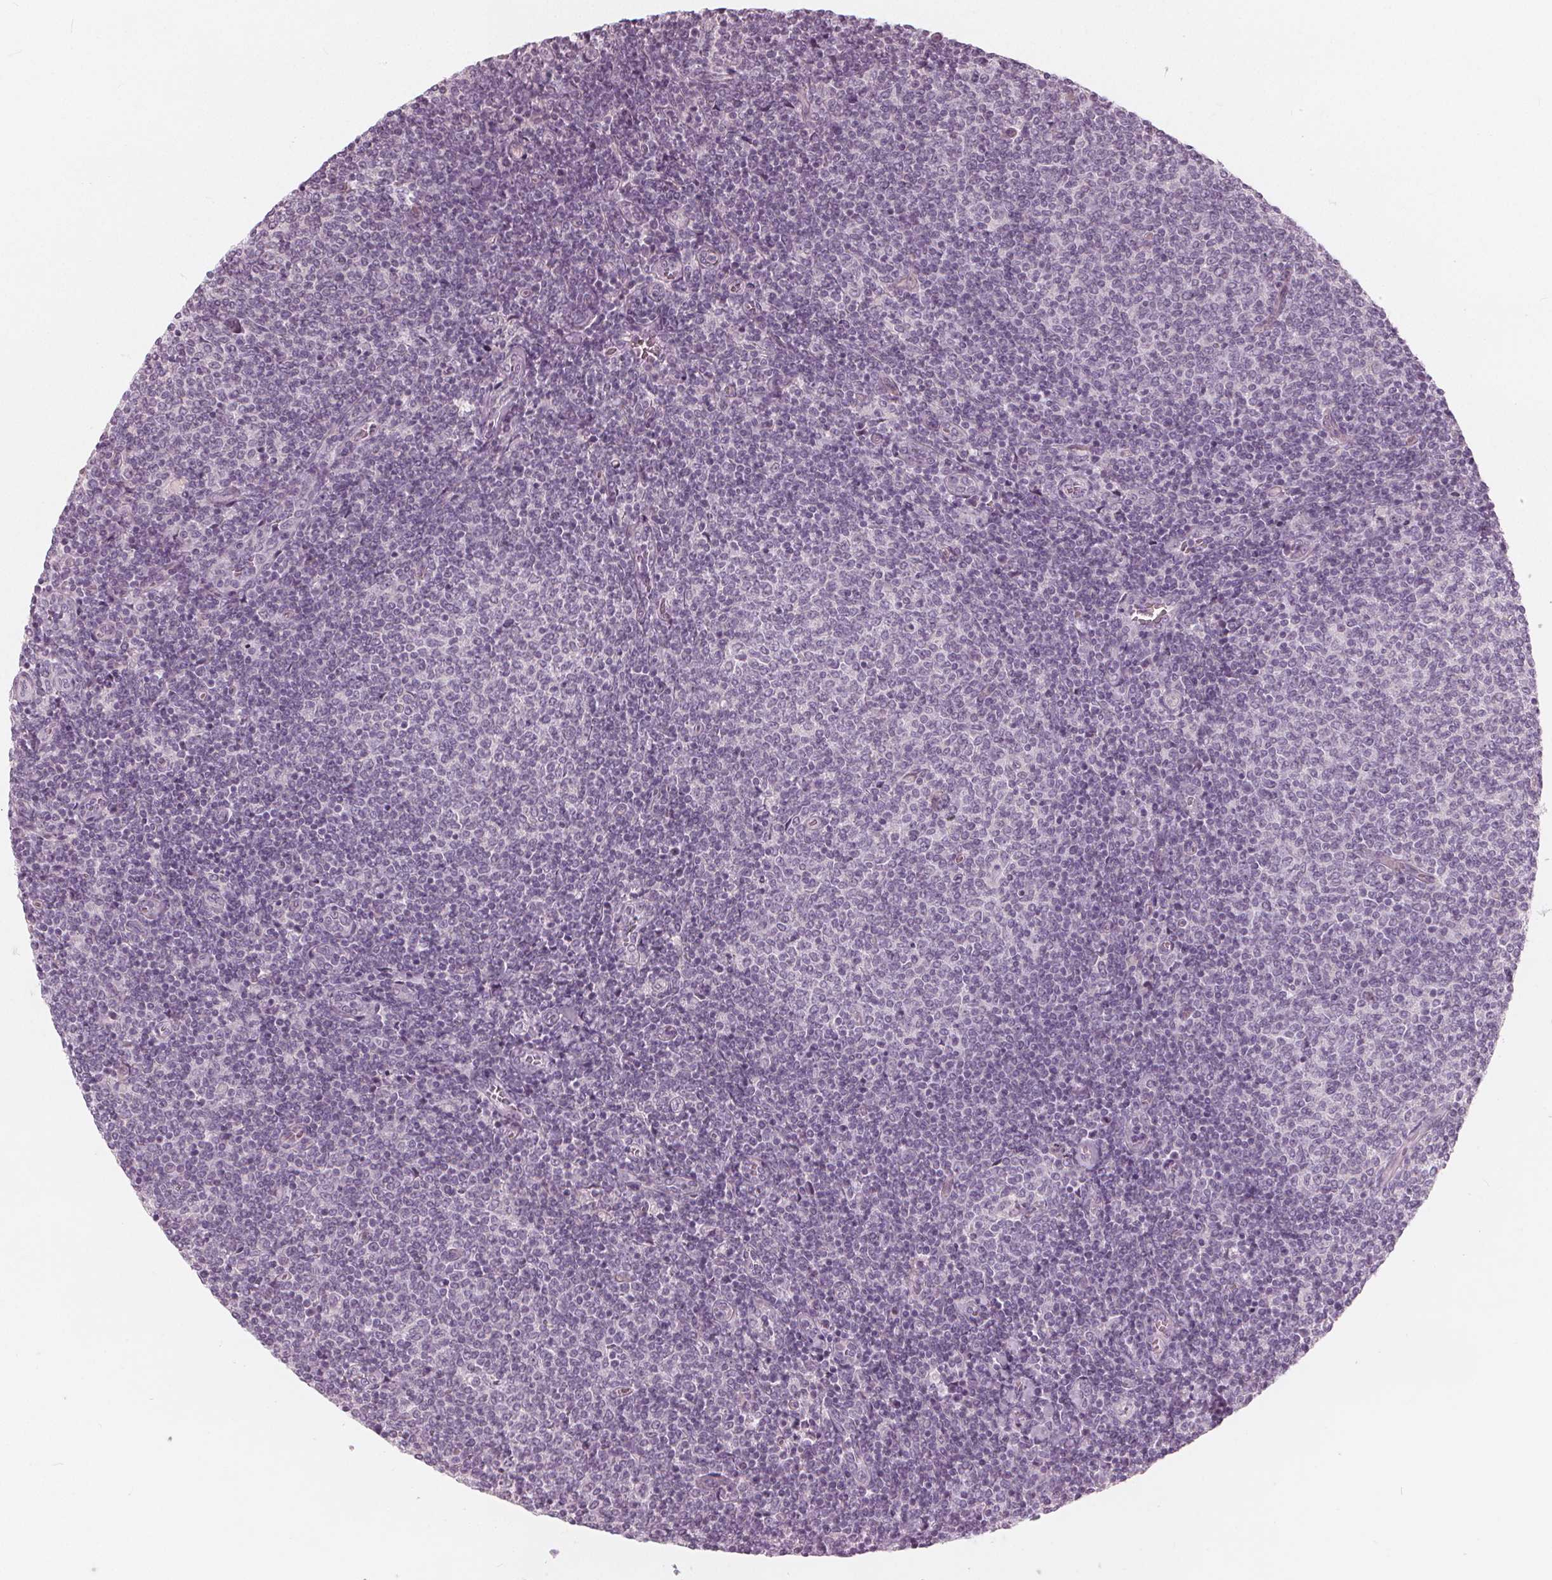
{"staining": {"intensity": "negative", "quantity": "none", "location": "none"}, "tissue": "lymphoma", "cell_type": "Tumor cells", "image_type": "cancer", "snomed": [{"axis": "morphology", "description": "Malignant lymphoma, non-Hodgkin's type, Low grade"}, {"axis": "topography", "description": "Lymph node"}], "caption": "This is an IHC photomicrograph of lymphoma. There is no expression in tumor cells.", "gene": "BRSK1", "patient": {"sex": "male", "age": 52}}